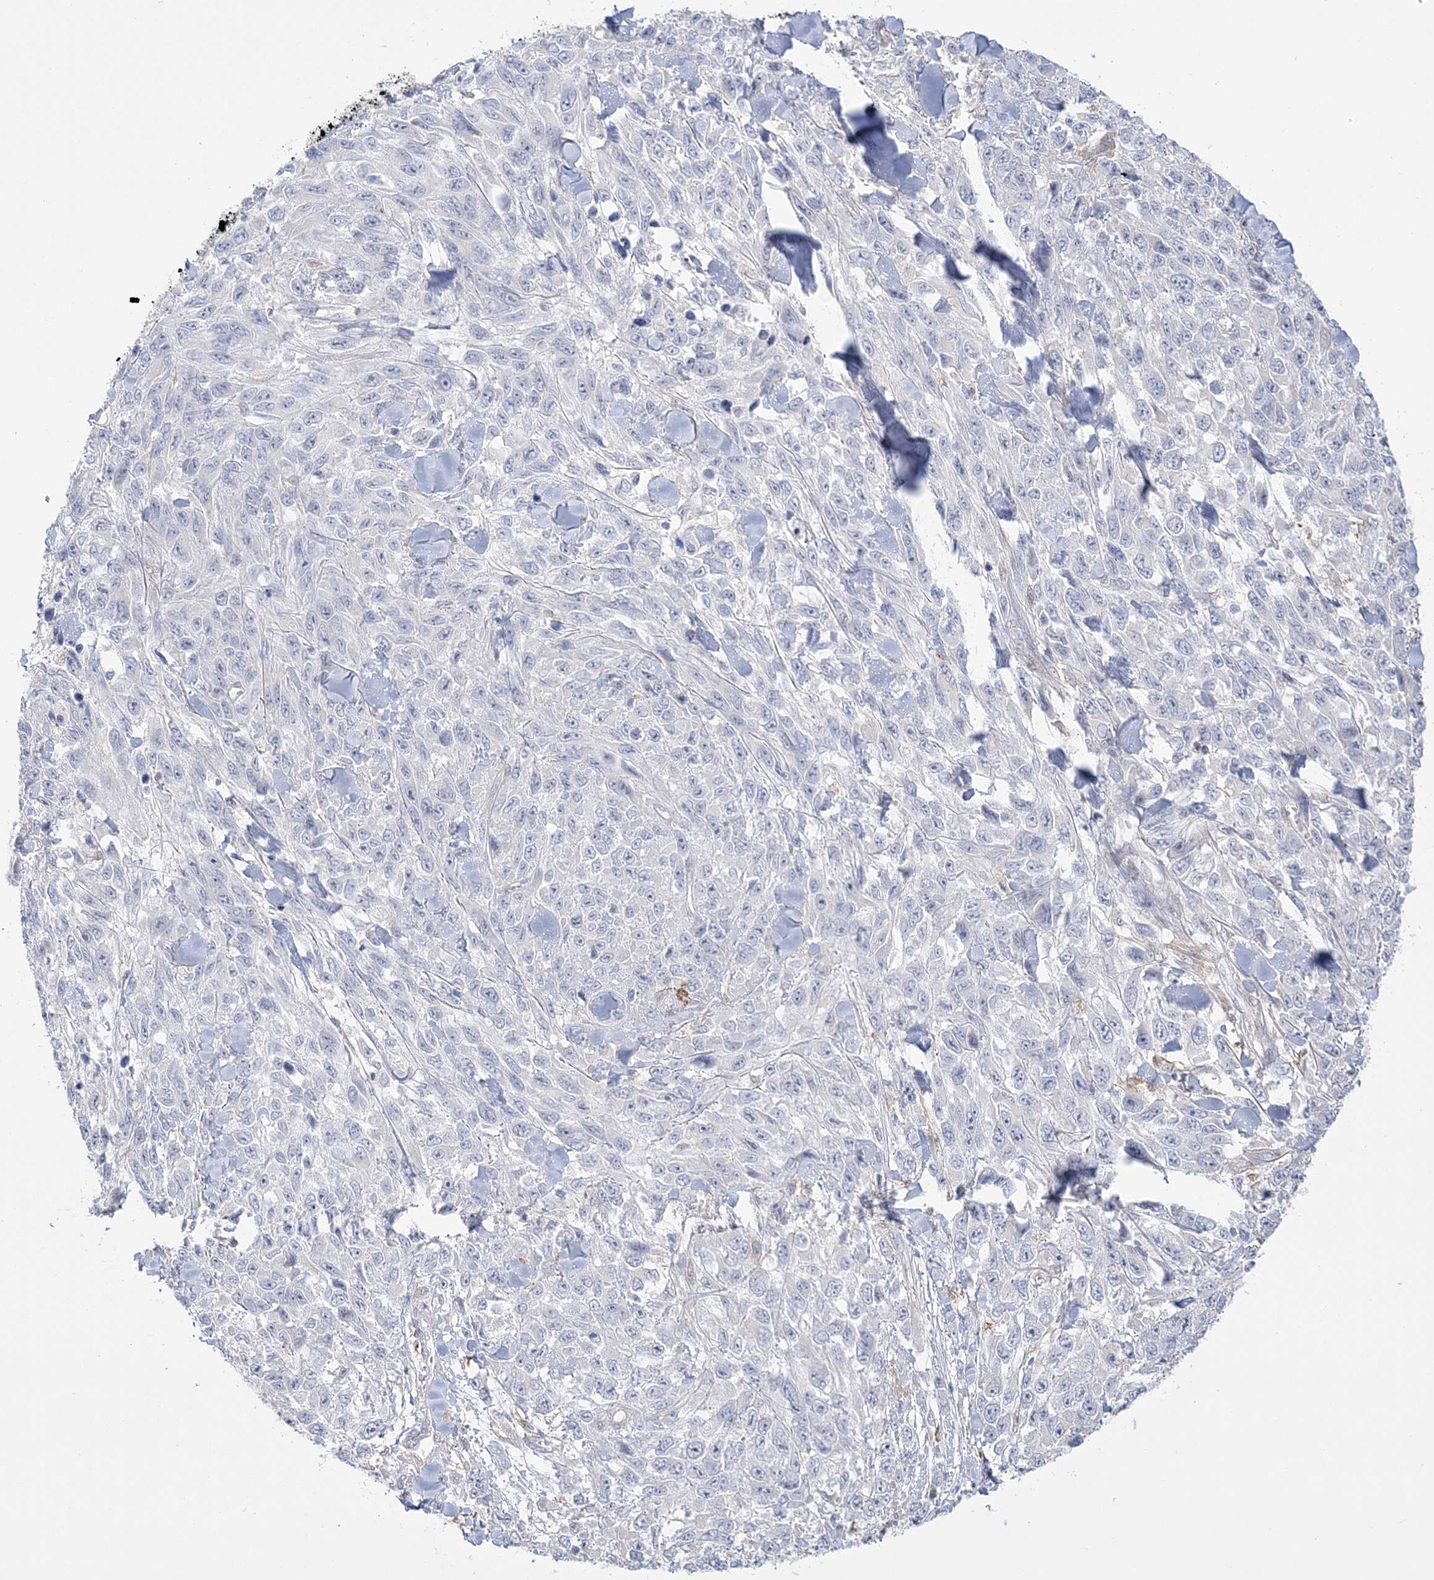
{"staining": {"intensity": "negative", "quantity": "none", "location": "none"}, "tissue": "melanoma", "cell_type": "Tumor cells", "image_type": "cancer", "snomed": [{"axis": "morphology", "description": "Malignant melanoma, NOS"}, {"axis": "topography", "description": "Skin"}], "caption": "The histopathology image exhibits no significant staining in tumor cells of malignant melanoma.", "gene": "HAAO", "patient": {"sex": "female", "age": 96}}